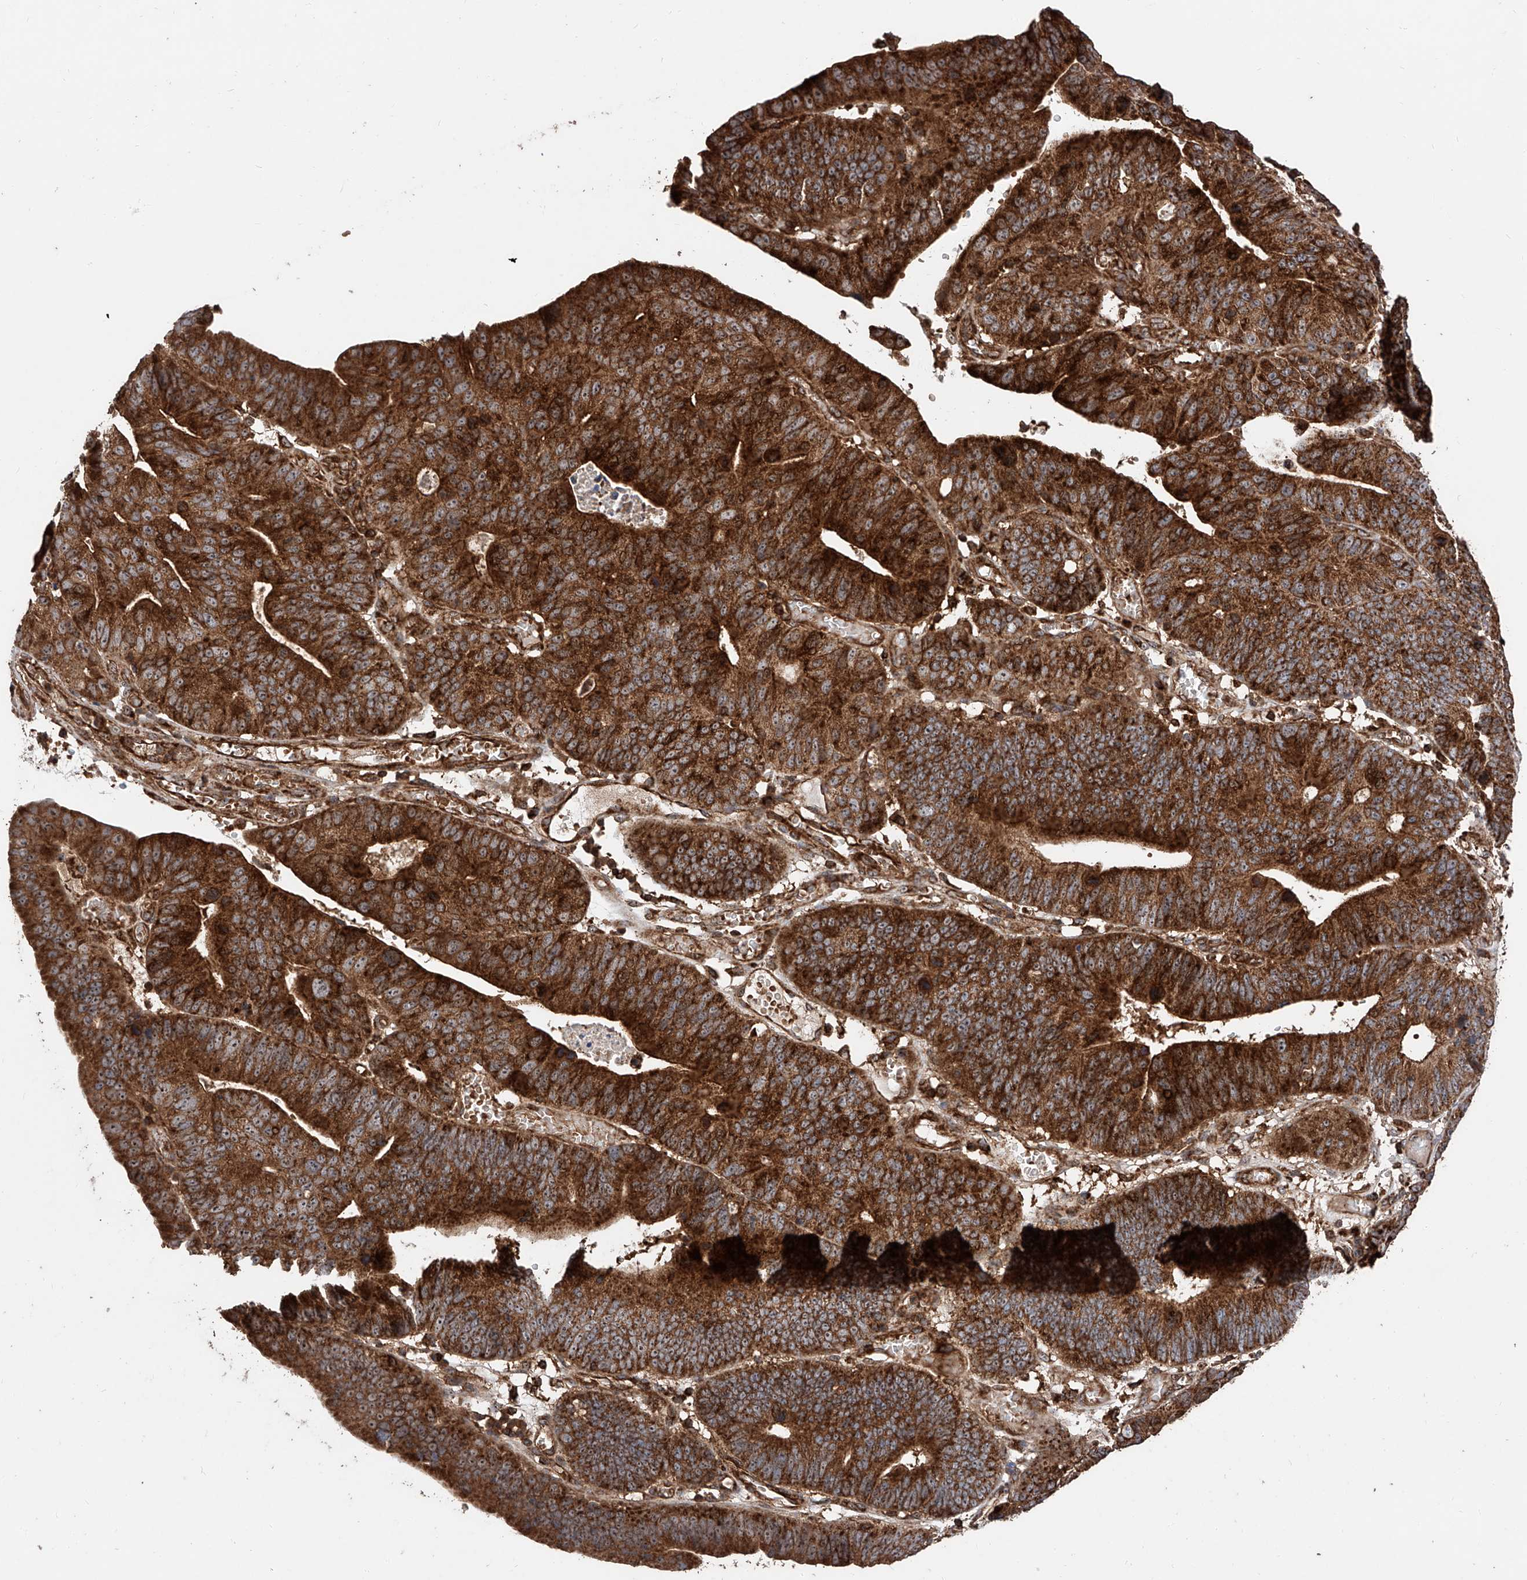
{"staining": {"intensity": "strong", "quantity": ">75%", "location": "cytoplasmic/membranous"}, "tissue": "stomach cancer", "cell_type": "Tumor cells", "image_type": "cancer", "snomed": [{"axis": "morphology", "description": "Adenocarcinoma, NOS"}, {"axis": "topography", "description": "Stomach"}], "caption": "A high-resolution micrograph shows IHC staining of stomach adenocarcinoma, which displays strong cytoplasmic/membranous expression in approximately >75% of tumor cells.", "gene": "PISD", "patient": {"sex": "male", "age": 59}}